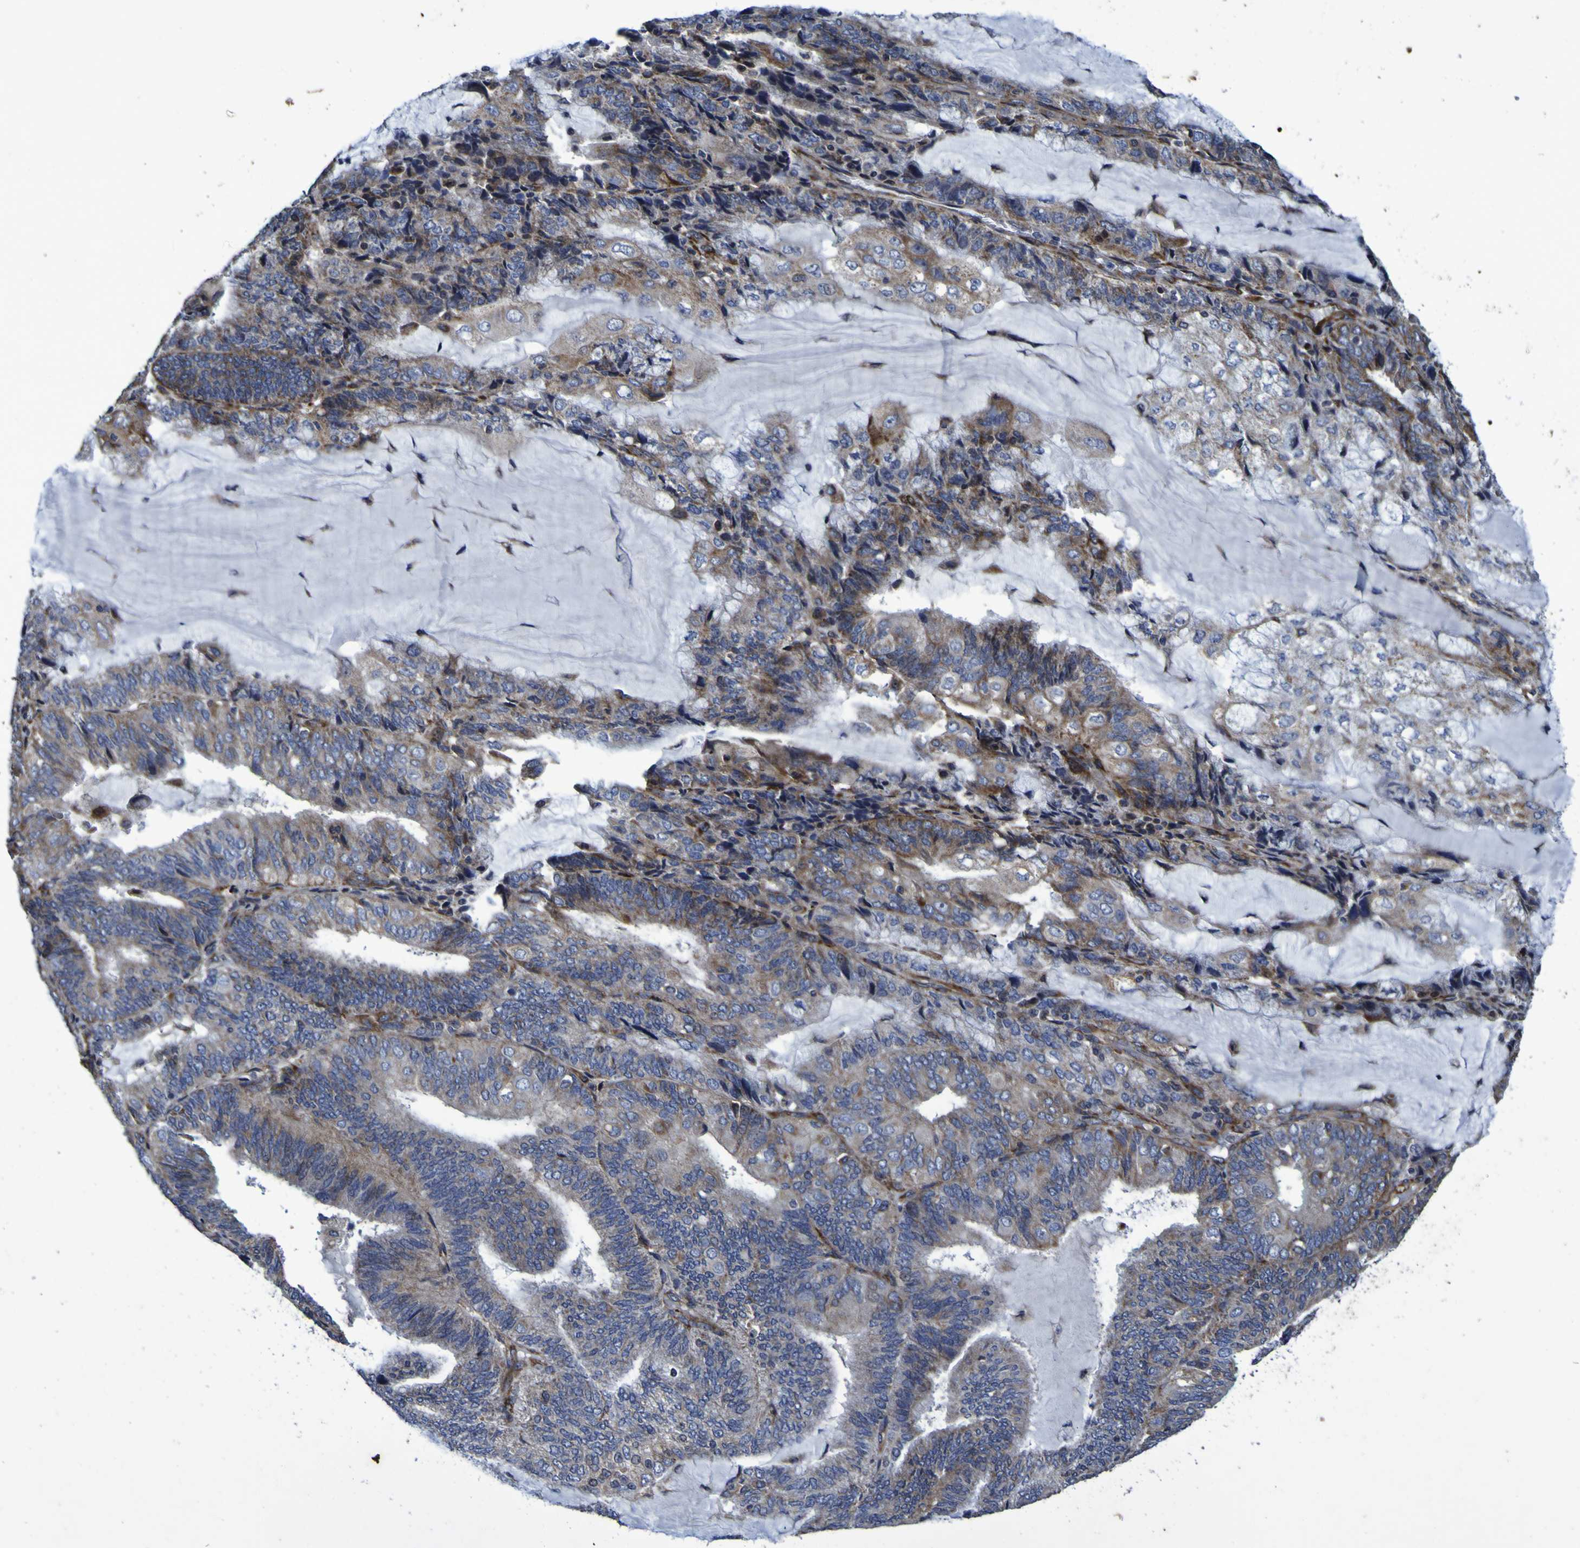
{"staining": {"intensity": "weak", "quantity": "25%-75%", "location": "cytoplasmic/membranous"}, "tissue": "endometrial cancer", "cell_type": "Tumor cells", "image_type": "cancer", "snomed": [{"axis": "morphology", "description": "Adenocarcinoma, NOS"}, {"axis": "topography", "description": "Endometrium"}], "caption": "A brown stain highlights weak cytoplasmic/membranous staining of a protein in human endometrial cancer (adenocarcinoma) tumor cells. (DAB (3,3'-diaminobenzidine) IHC, brown staining for protein, blue staining for nuclei).", "gene": "P3H1", "patient": {"sex": "female", "age": 81}}